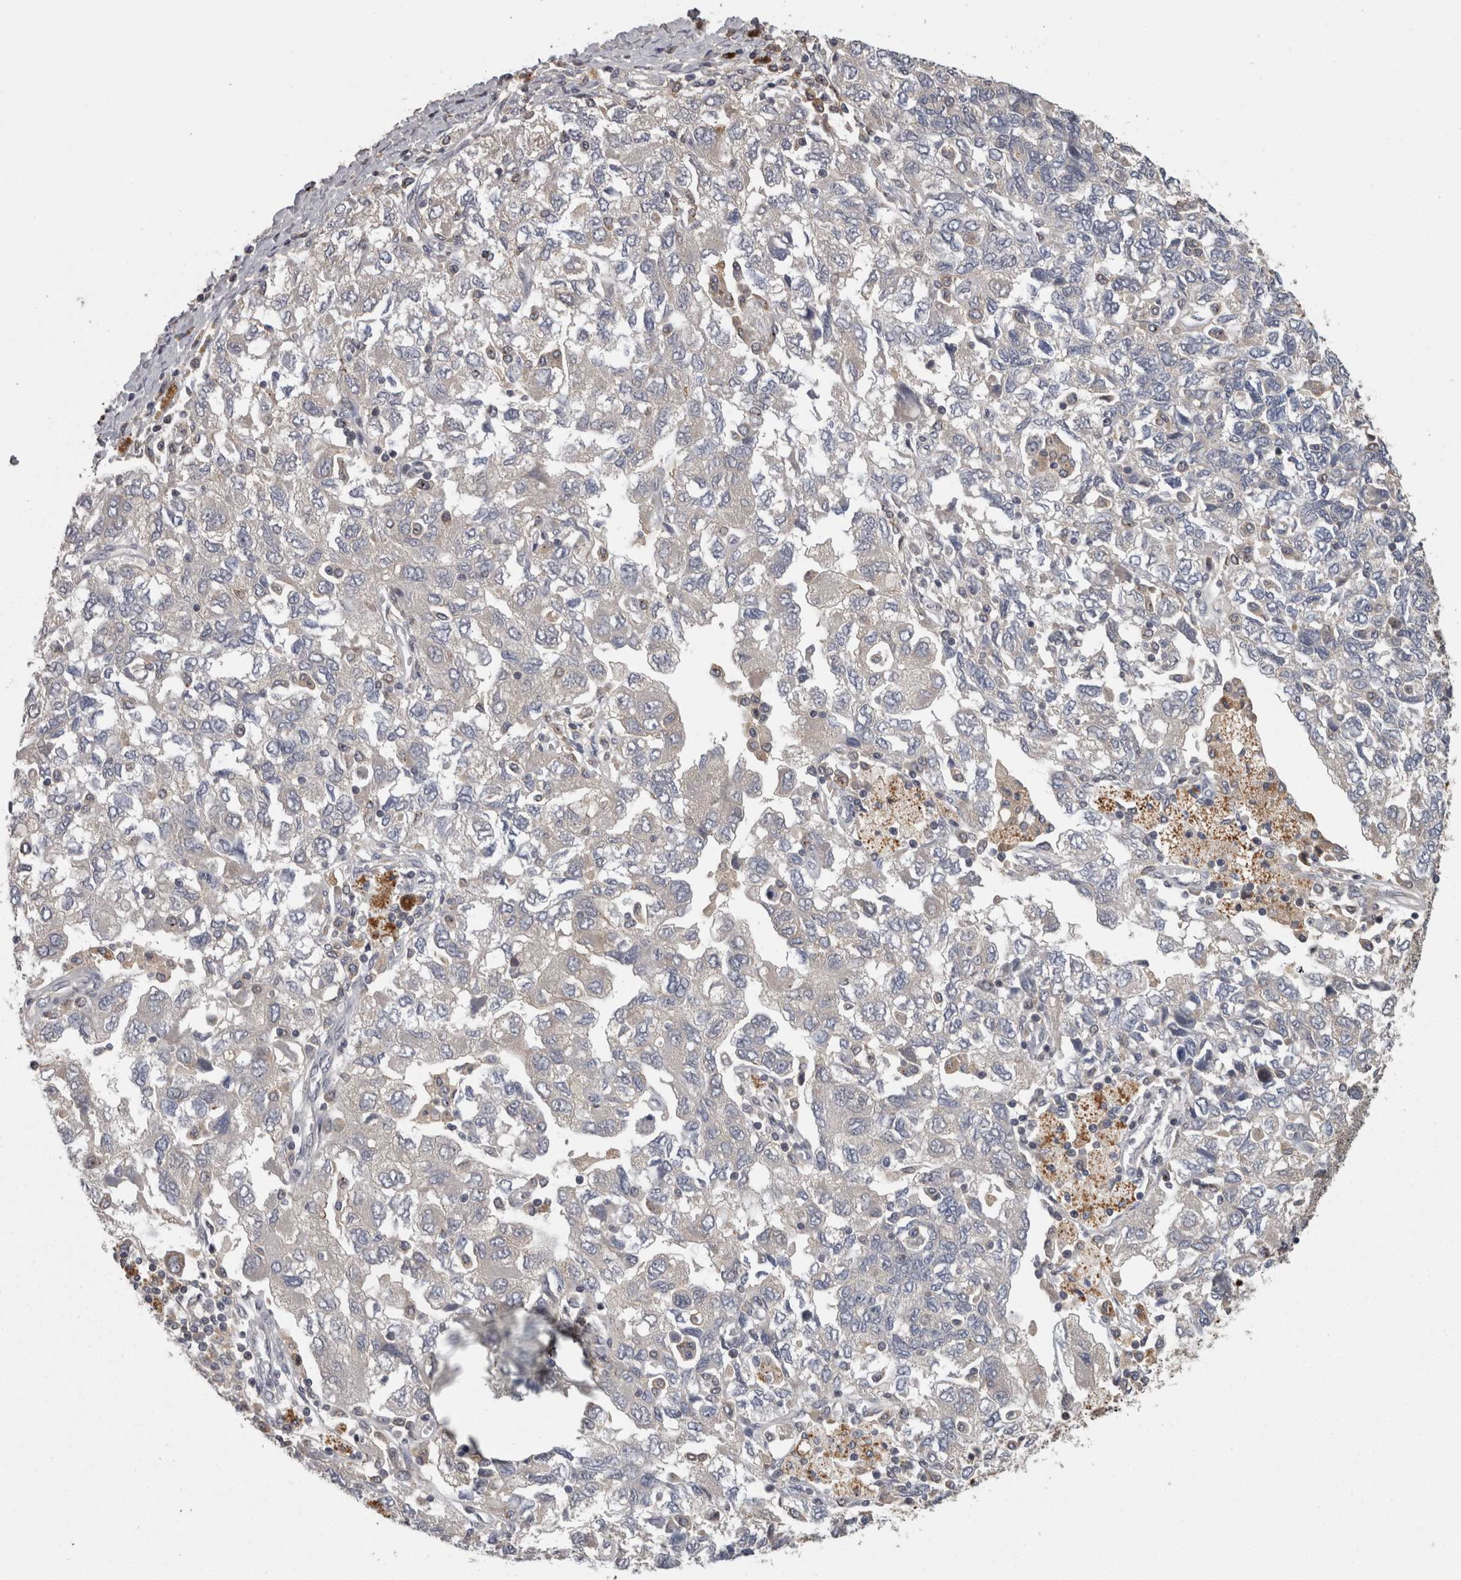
{"staining": {"intensity": "negative", "quantity": "none", "location": "none"}, "tissue": "ovarian cancer", "cell_type": "Tumor cells", "image_type": "cancer", "snomed": [{"axis": "morphology", "description": "Carcinoma, NOS"}, {"axis": "morphology", "description": "Cystadenocarcinoma, serous, NOS"}, {"axis": "topography", "description": "Ovary"}], "caption": "Human ovarian cancer (serous cystadenocarcinoma) stained for a protein using immunohistochemistry (IHC) demonstrates no positivity in tumor cells.", "gene": "PCM1", "patient": {"sex": "female", "age": 69}}